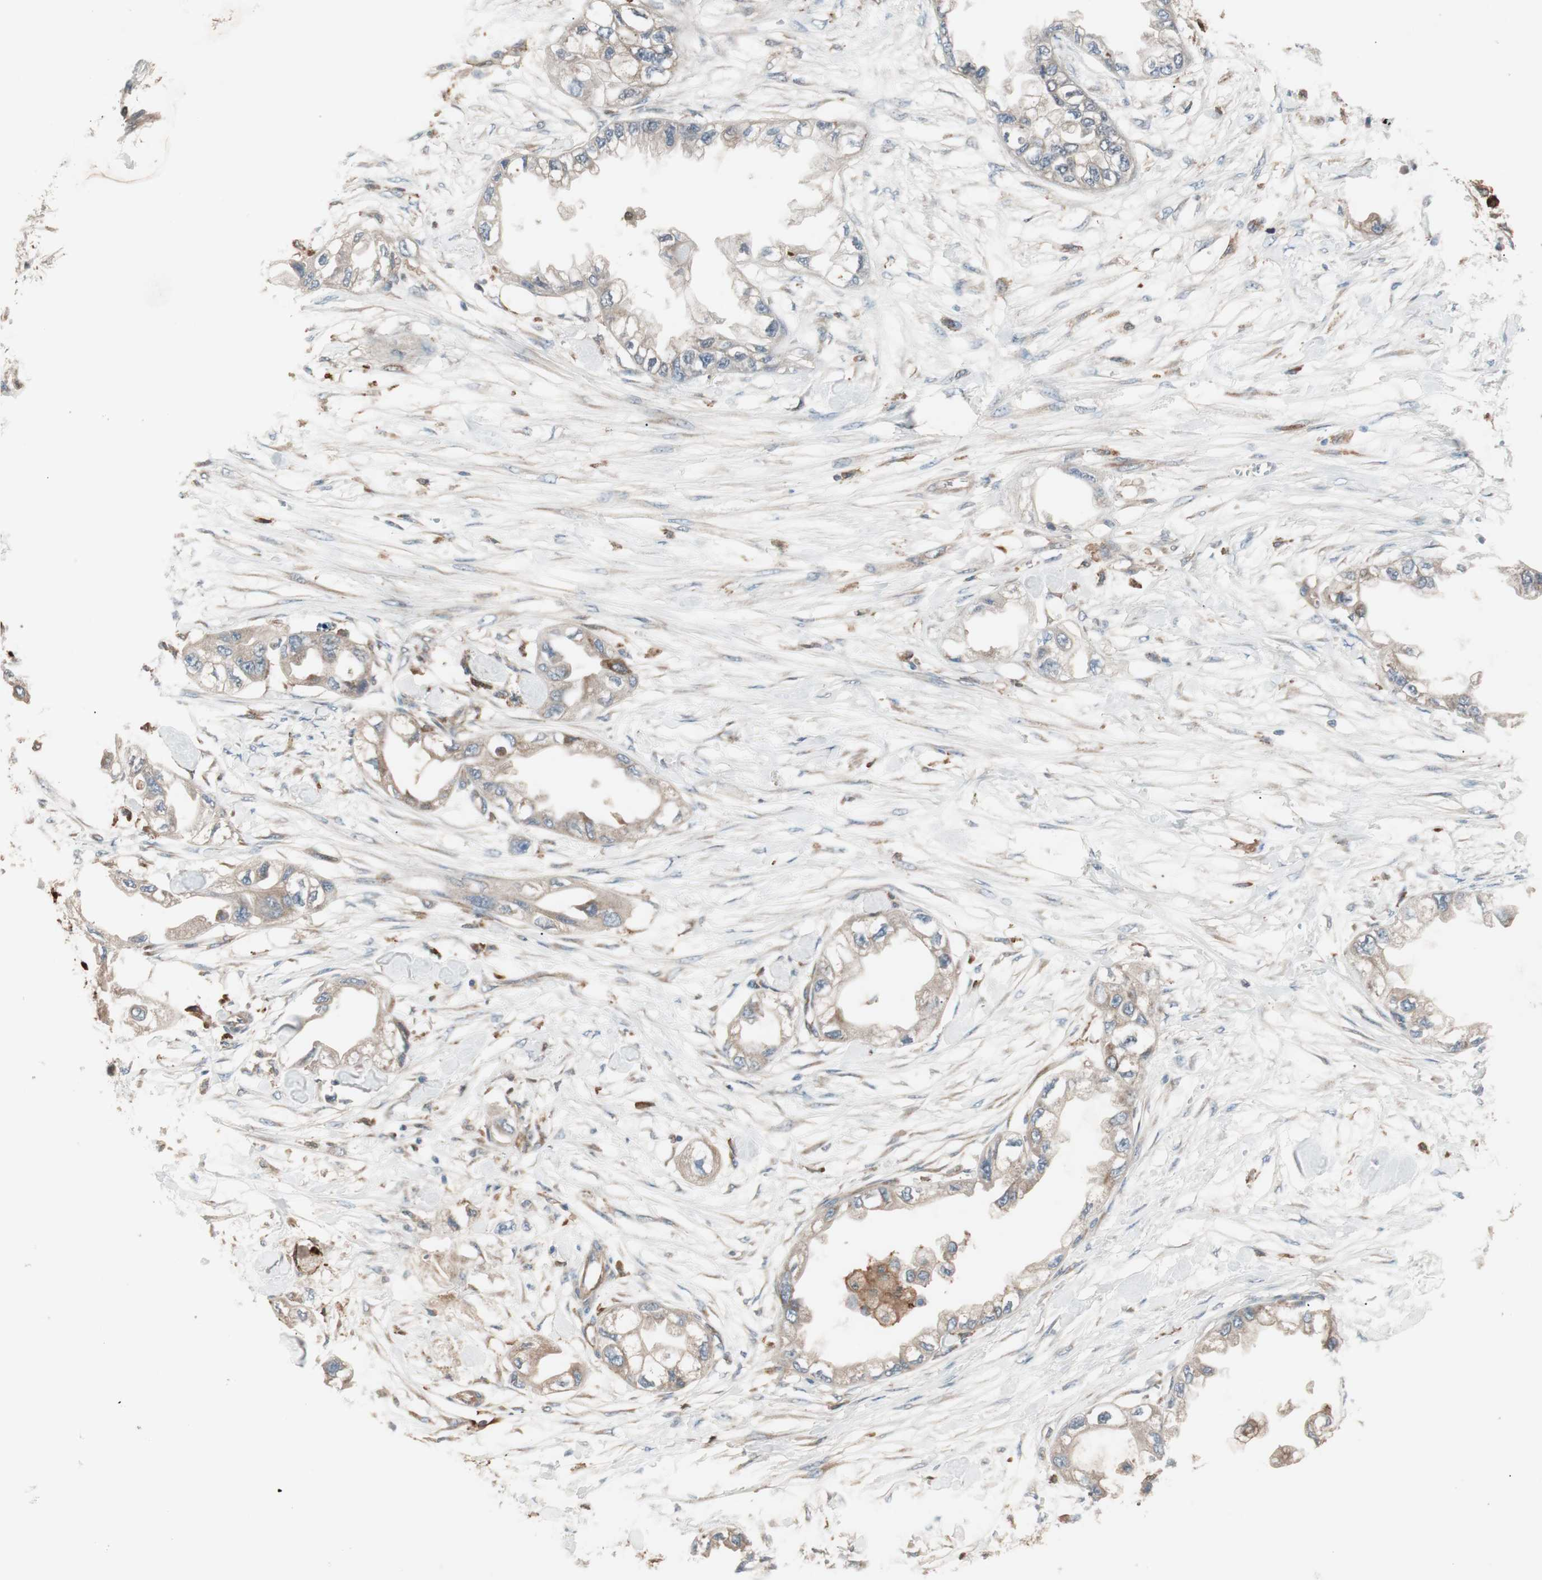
{"staining": {"intensity": "weak", "quantity": ">75%", "location": "cytoplasmic/membranous"}, "tissue": "endometrial cancer", "cell_type": "Tumor cells", "image_type": "cancer", "snomed": [{"axis": "morphology", "description": "Adenocarcinoma, NOS"}, {"axis": "topography", "description": "Endometrium"}], "caption": "Immunohistochemical staining of human endometrial adenocarcinoma demonstrates low levels of weak cytoplasmic/membranous staining in about >75% of tumor cells. (DAB IHC with brightfield microscopy, high magnification).", "gene": "STAB1", "patient": {"sex": "female", "age": 67}}